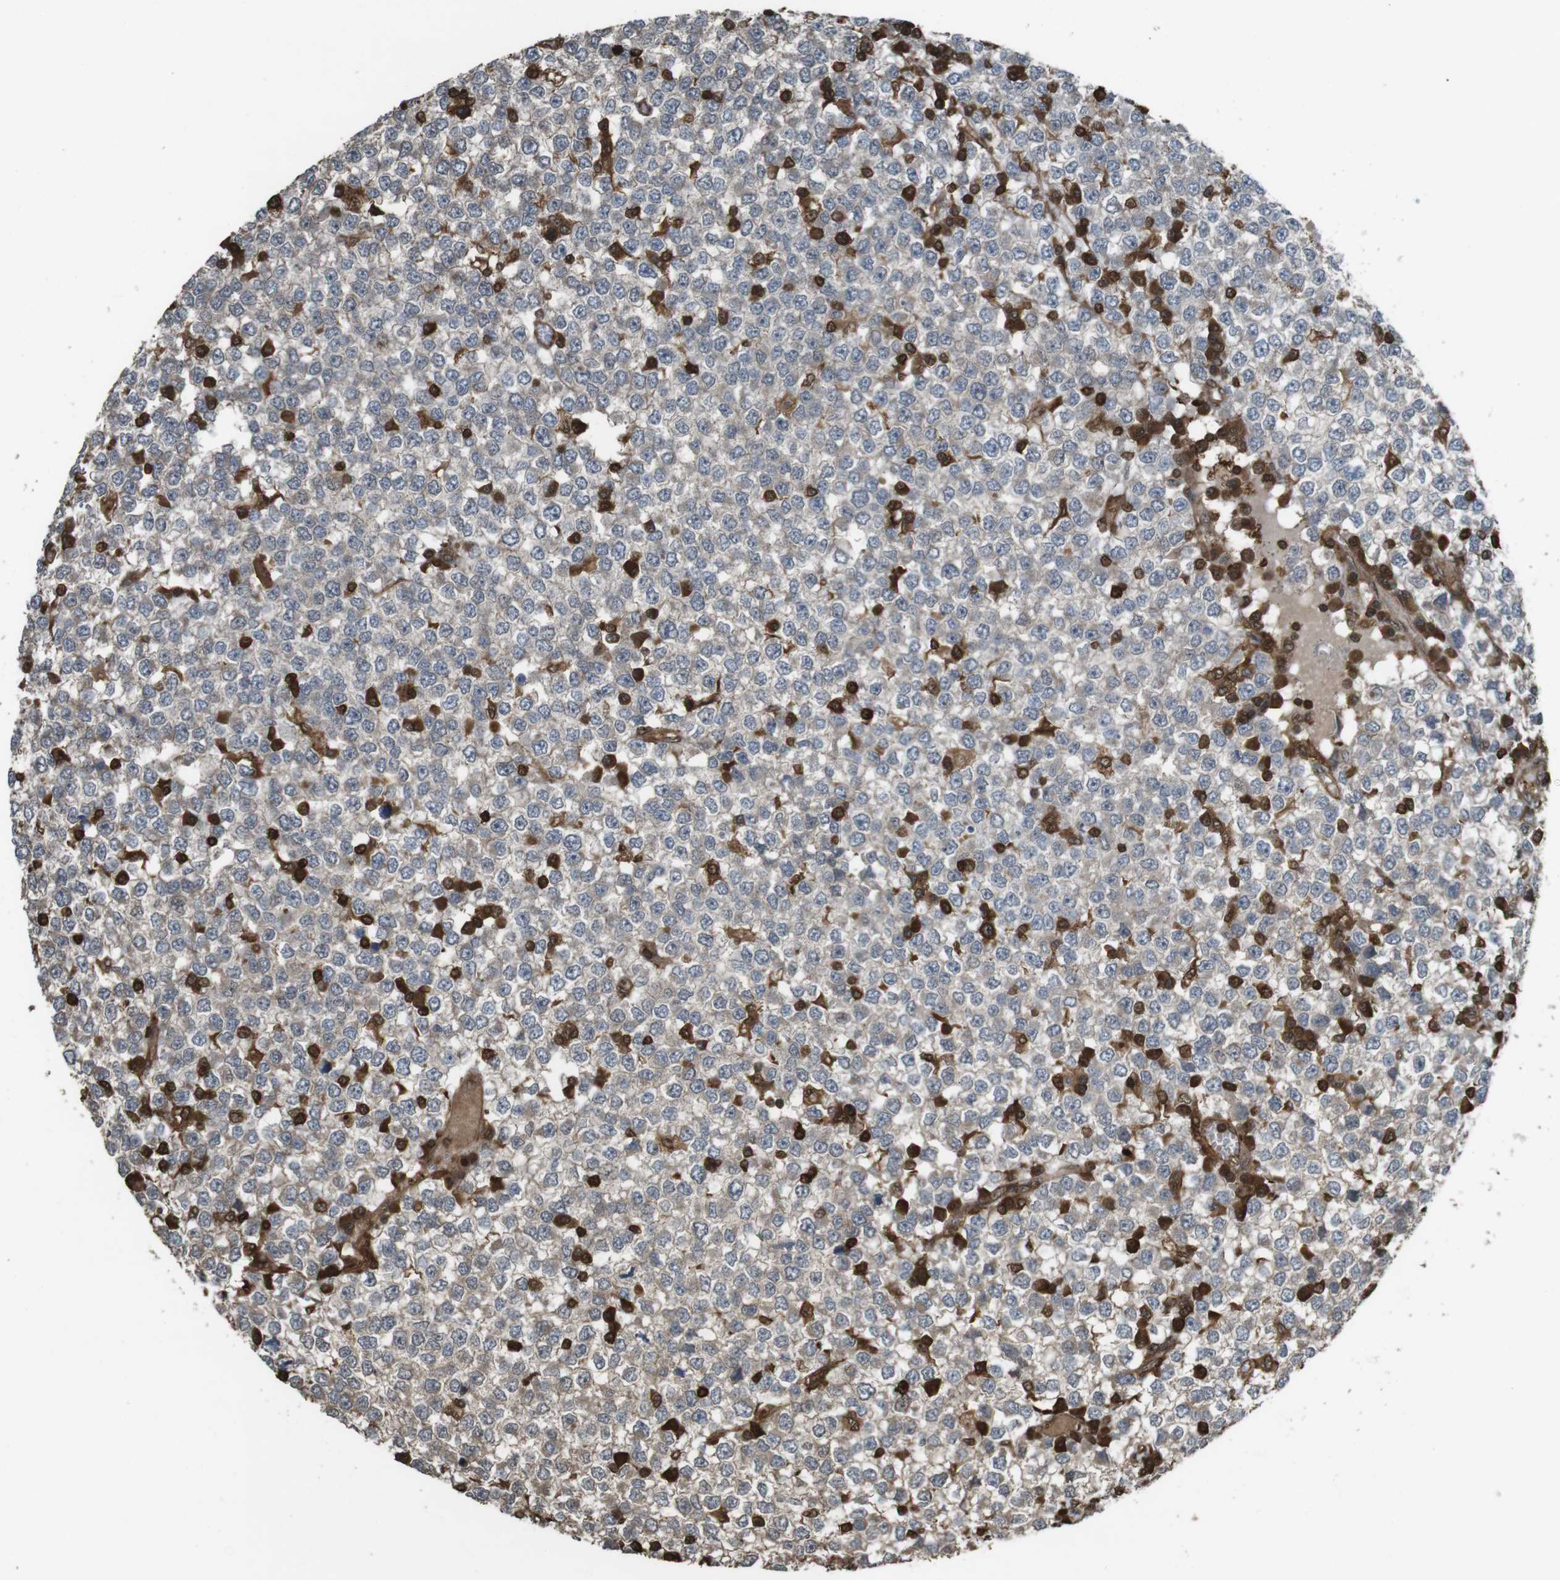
{"staining": {"intensity": "weak", "quantity": ">75%", "location": "cytoplasmic/membranous"}, "tissue": "testis cancer", "cell_type": "Tumor cells", "image_type": "cancer", "snomed": [{"axis": "morphology", "description": "Seminoma, NOS"}, {"axis": "topography", "description": "Testis"}], "caption": "Protein analysis of testis seminoma tissue exhibits weak cytoplasmic/membranous staining in approximately >75% of tumor cells.", "gene": "ARHGDIA", "patient": {"sex": "male", "age": 65}}